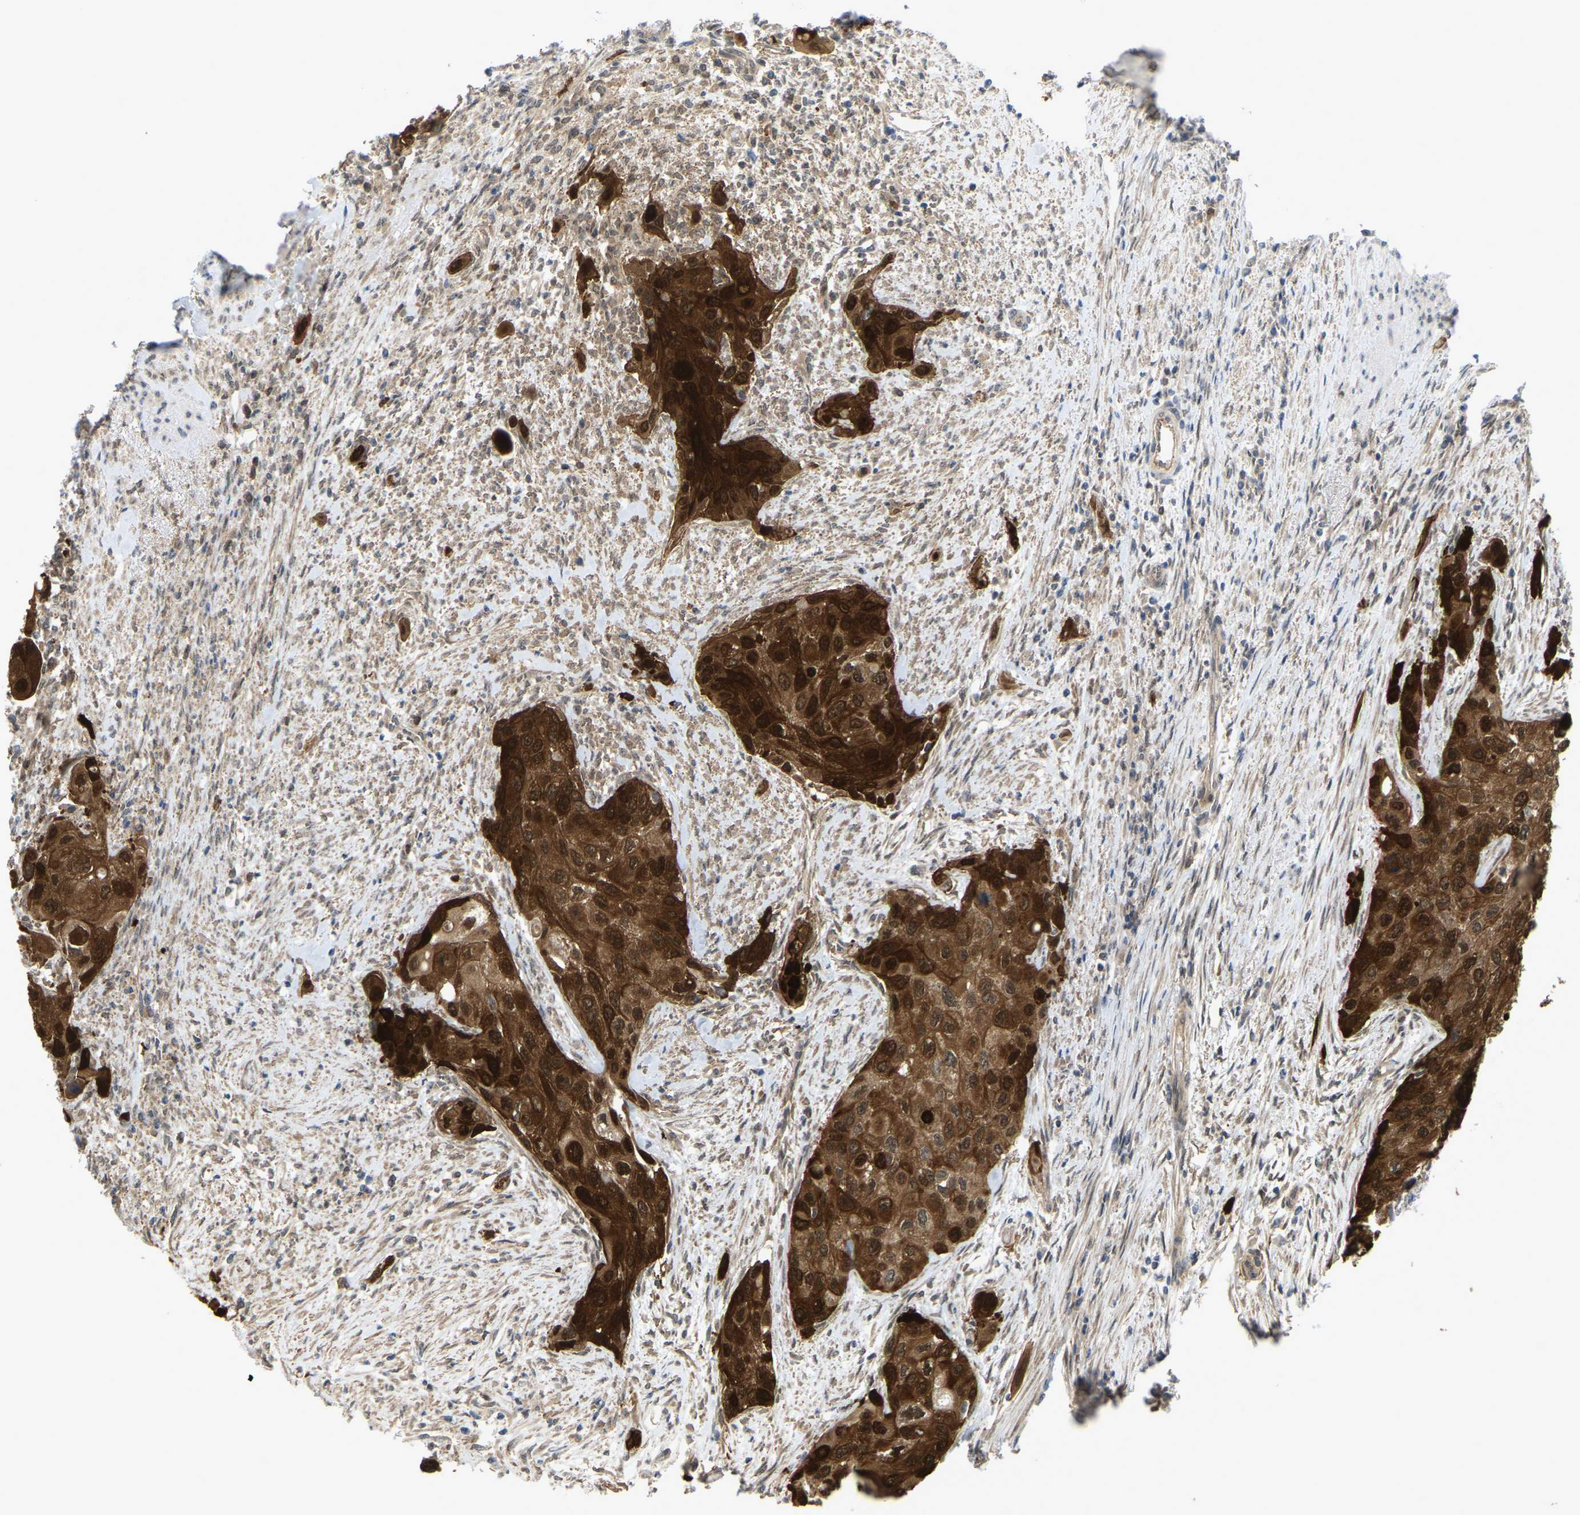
{"staining": {"intensity": "strong", "quantity": ">75%", "location": "cytoplasmic/membranous"}, "tissue": "urothelial cancer", "cell_type": "Tumor cells", "image_type": "cancer", "snomed": [{"axis": "morphology", "description": "Urothelial carcinoma, High grade"}, {"axis": "topography", "description": "Urinary bladder"}], "caption": "Human urothelial carcinoma (high-grade) stained with a brown dye shows strong cytoplasmic/membranous positive positivity in about >75% of tumor cells.", "gene": "SERPINB5", "patient": {"sex": "female", "age": 56}}